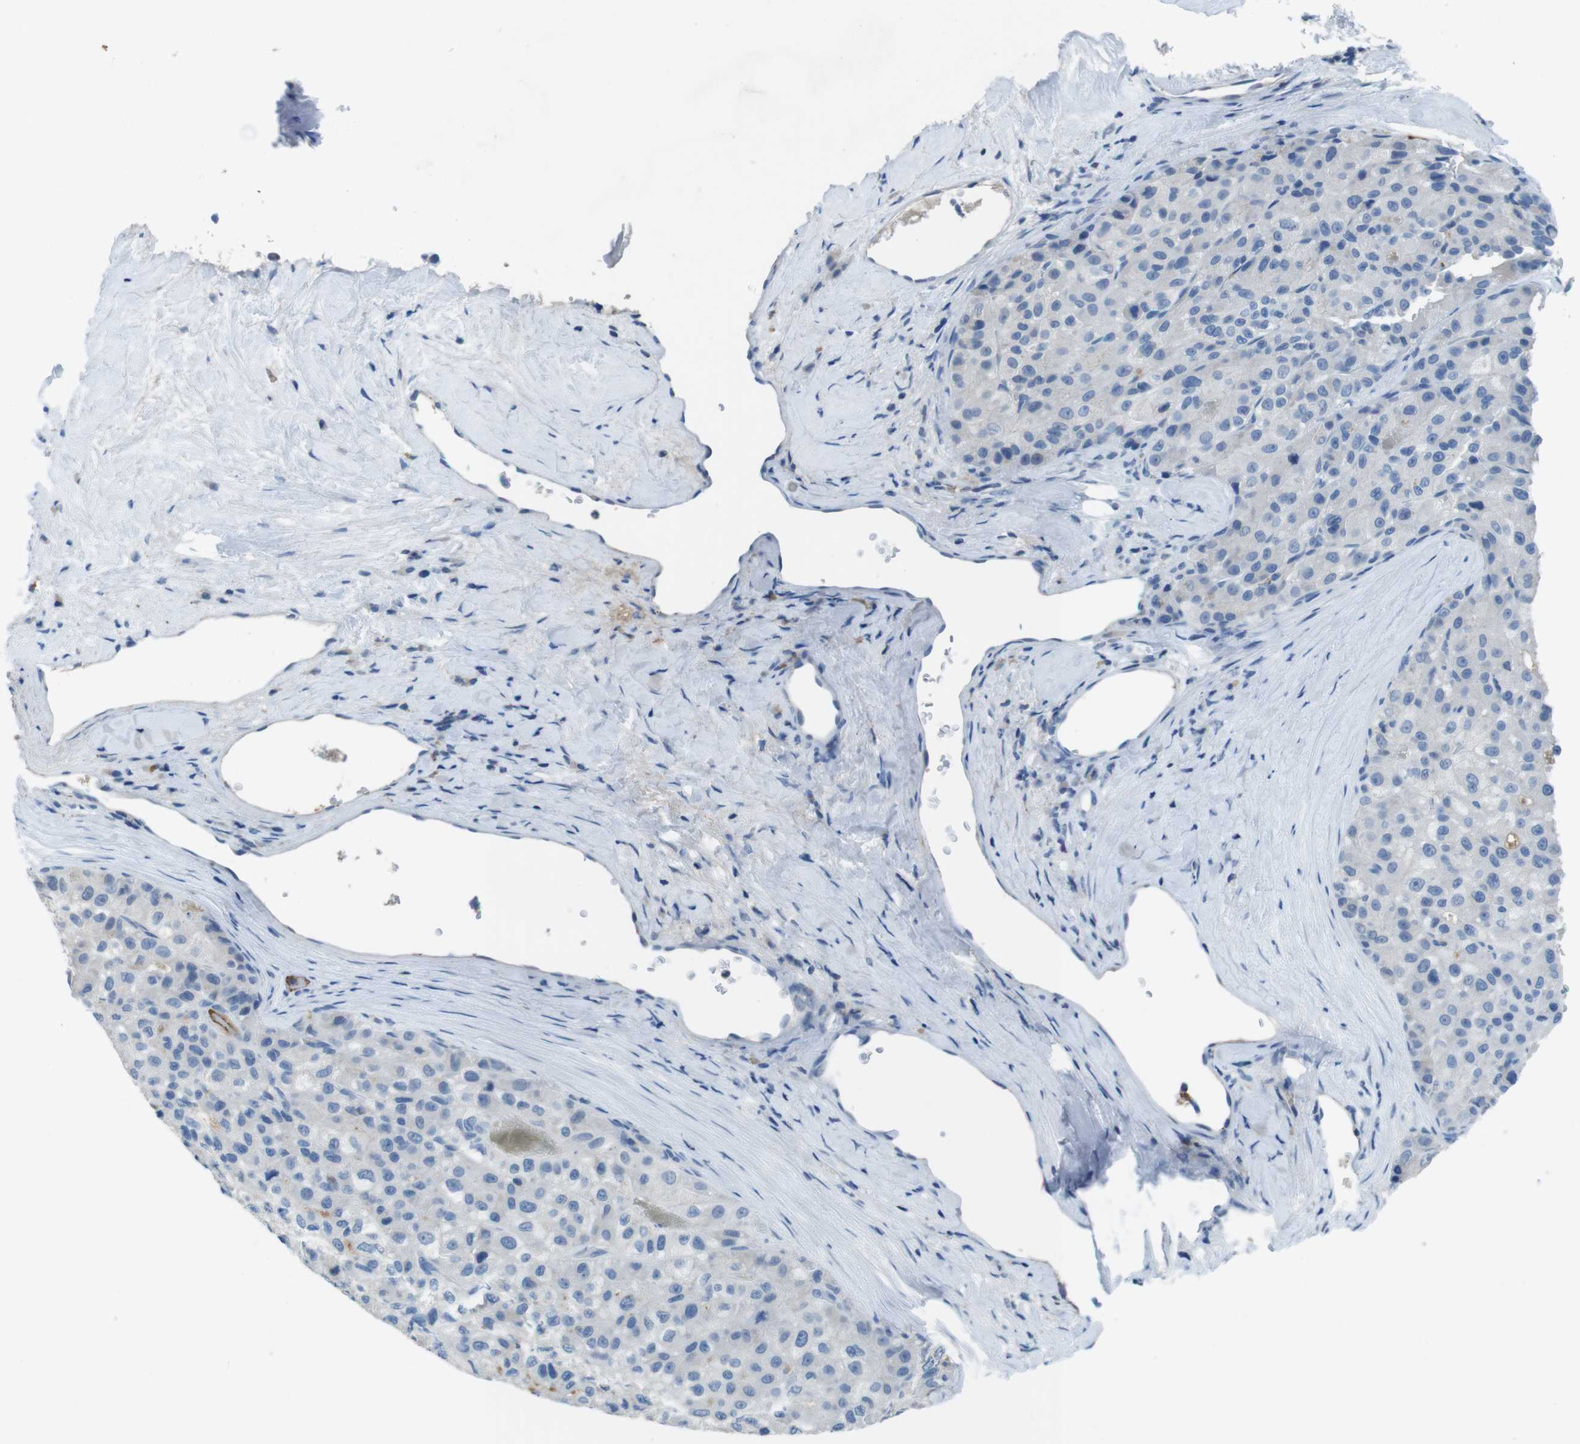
{"staining": {"intensity": "negative", "quantity": "none", "location": "none"}, "tissue": "liver cancer", "cell_type": "Tumor cells", "image_type": "cancer", "snomed": [{"axis": "morphology", "description": "Carcinoma, Hepatocellular, NOS"}, {"axis": "topography", "description": "Liver"}], "caption": "This is an immunohistochemistry (IHC) image of human liver cancer (hepatocellular carcinoma). There is no expression in tumor cells.", "gene": "TMPRSS15", "patient": {"sex": "male", "age": 80}}